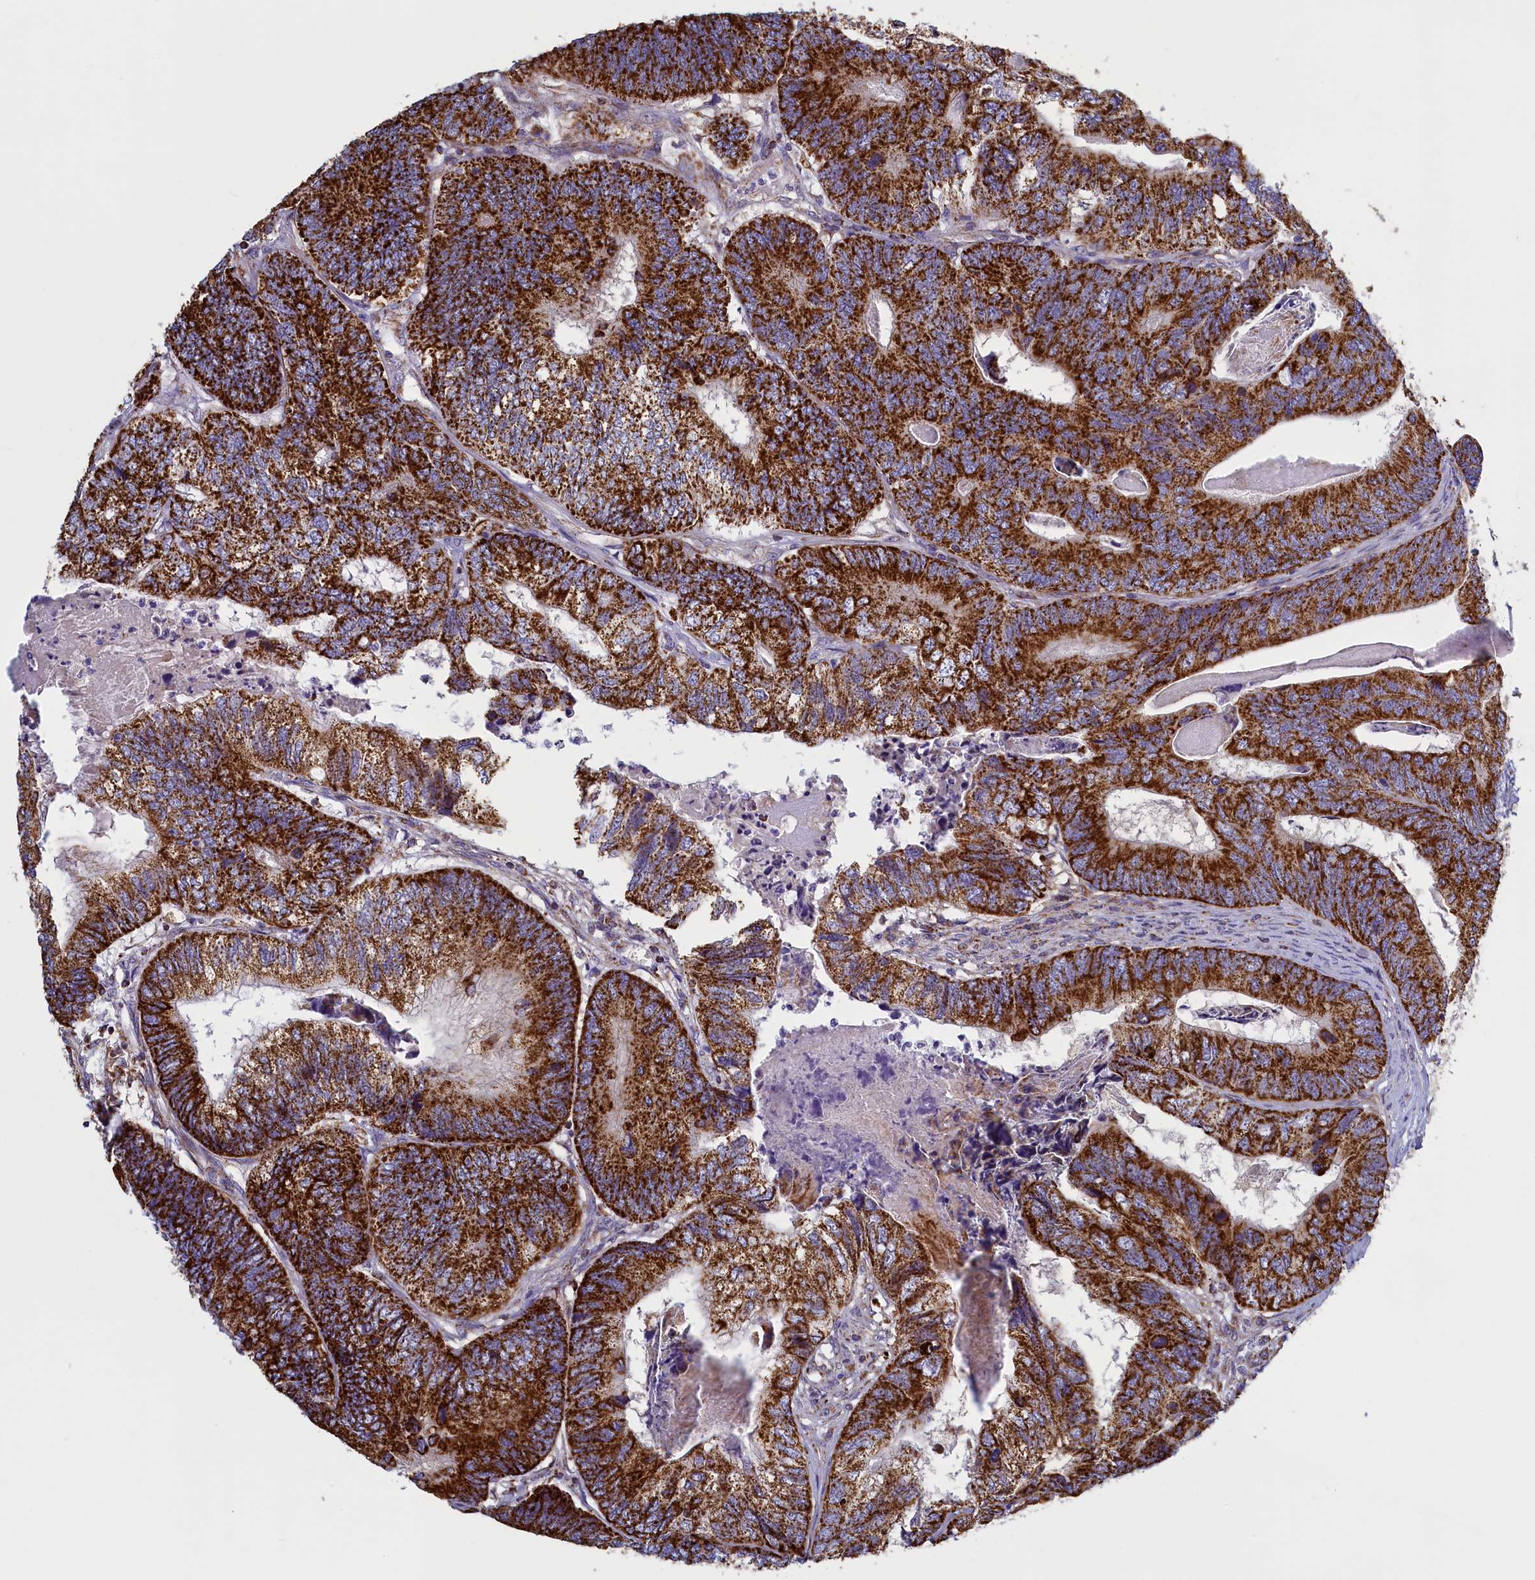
{"staining": {"intensity": "strong", "quantity": ">75%", "location": "cytoplasmic/membranous"}, "tissue": "colorectal cancer", "cell_type": "Tumor cells", "image_type": "cancer", "snomed": [{"axis": "morphology", "description": "Adenocarcinoma, NOS"}, {"axis": "topography", "description": "Colon"}], "caption": "Brown immunohistochemical staining in adenocarcinoma (colorectal) exhibits strong cytoplasmic/membranous staining in approximately >75% of tumor cells.", "gene": "IFT122", "patient": {"sex": "female", "age": 67}}